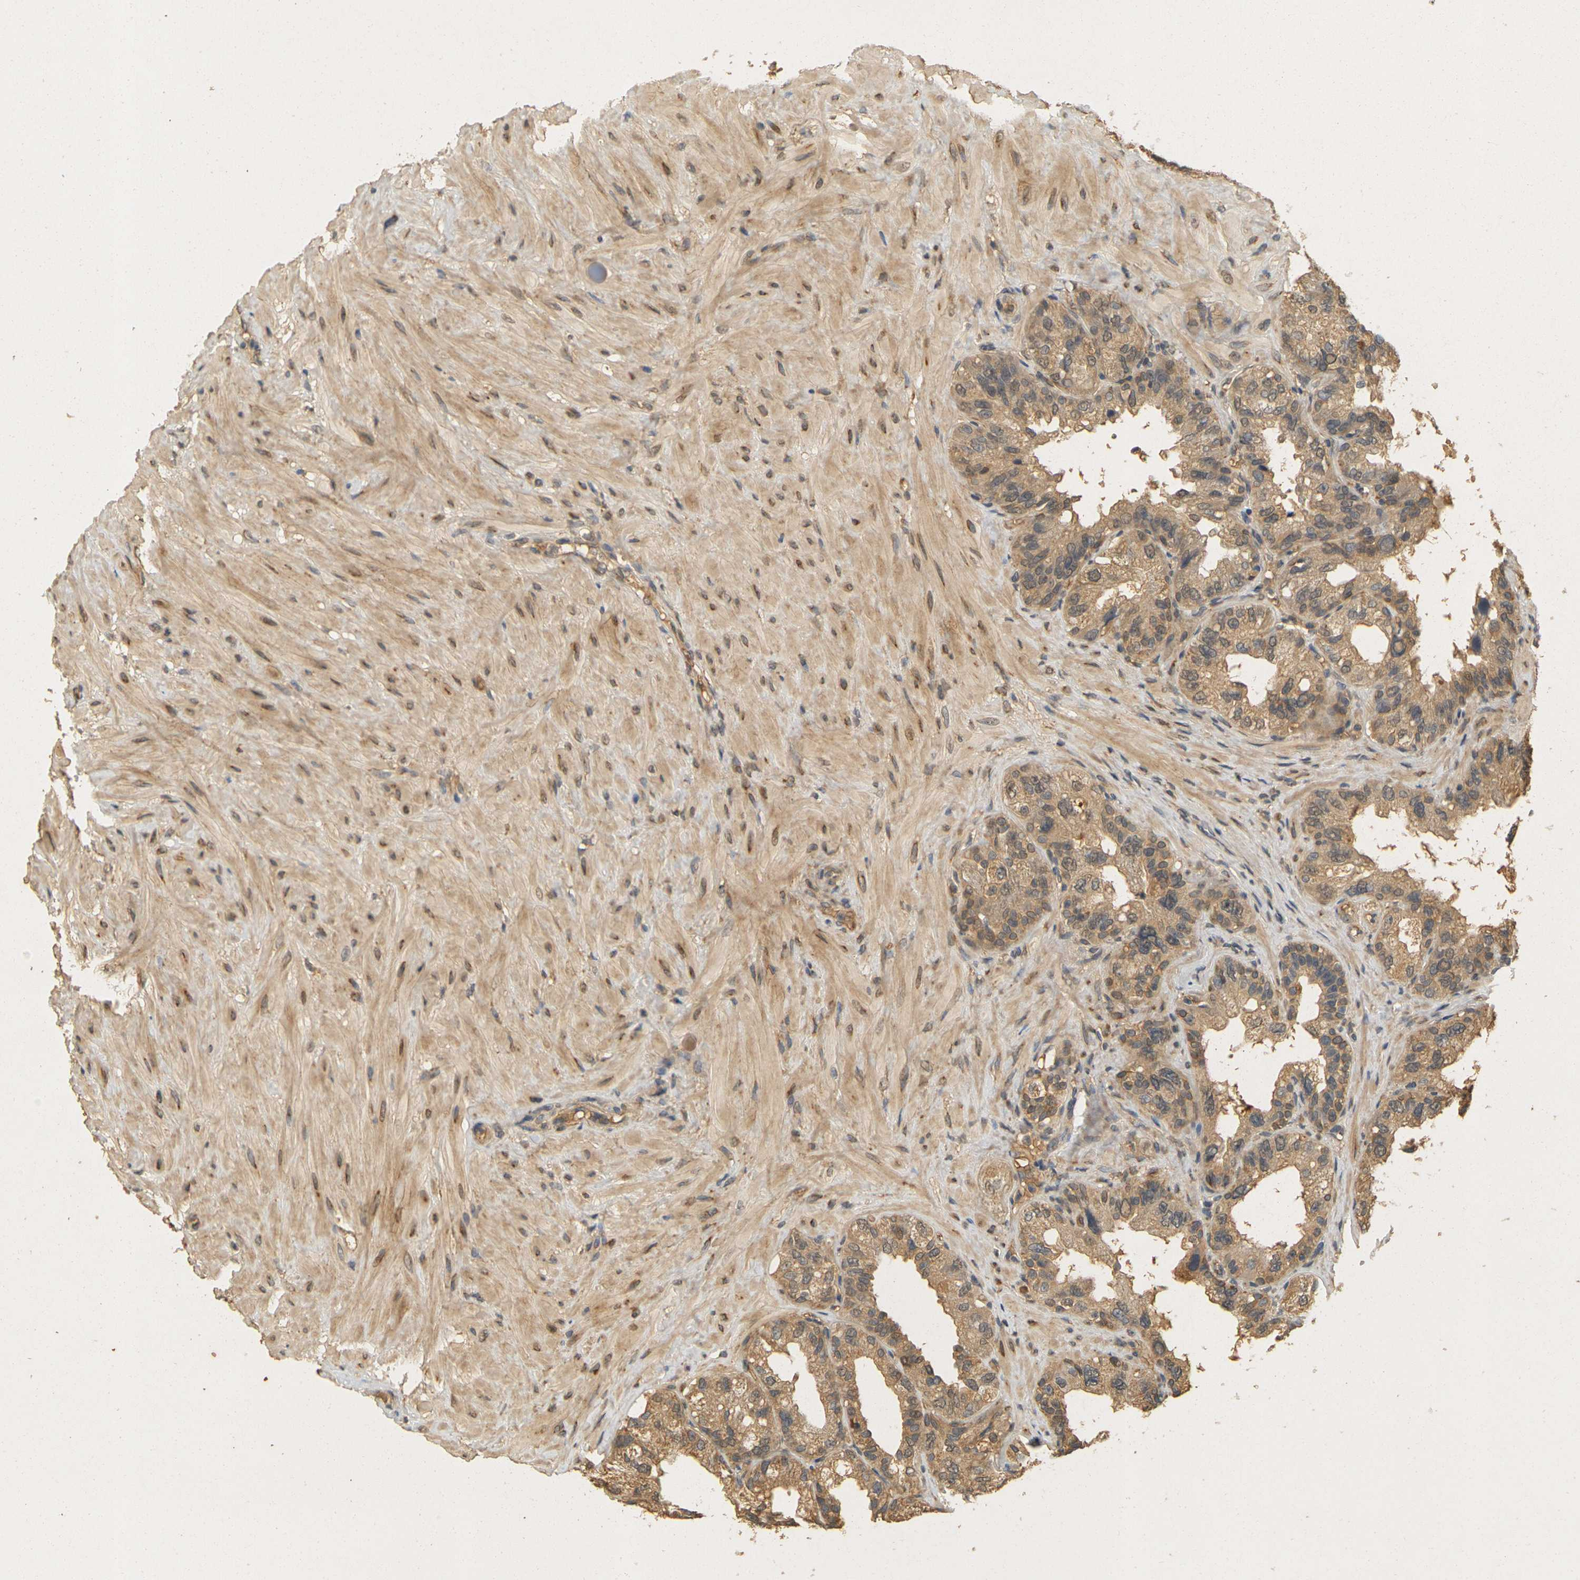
{"staining": {"intensity": "moderate", "quantity": ">75%", "location": "cytoplasmic/membranous"}, "tissue": "seminal vesicle", "cell_type": "Glandular cells", "image_type": "normal", "snomed": [{"axis": "morphology", "description": "Normal tissue, NOS"}, {"axis": "topography", "description": "Seminal veicle"}], "caption": "Glandular cells exhibit medium levels of moderate cytoplasmic/membranous expression in about >75% of cells in unremarkable human seminal vesicle. (Stains: DAB (3,3'-diaminobenzidine) in brown, nuclei in blue, Microscopy: brightfield microscopy at high magnification).", "gene": "MEGF9", "patient": {"sex": "male", "age": 68}}